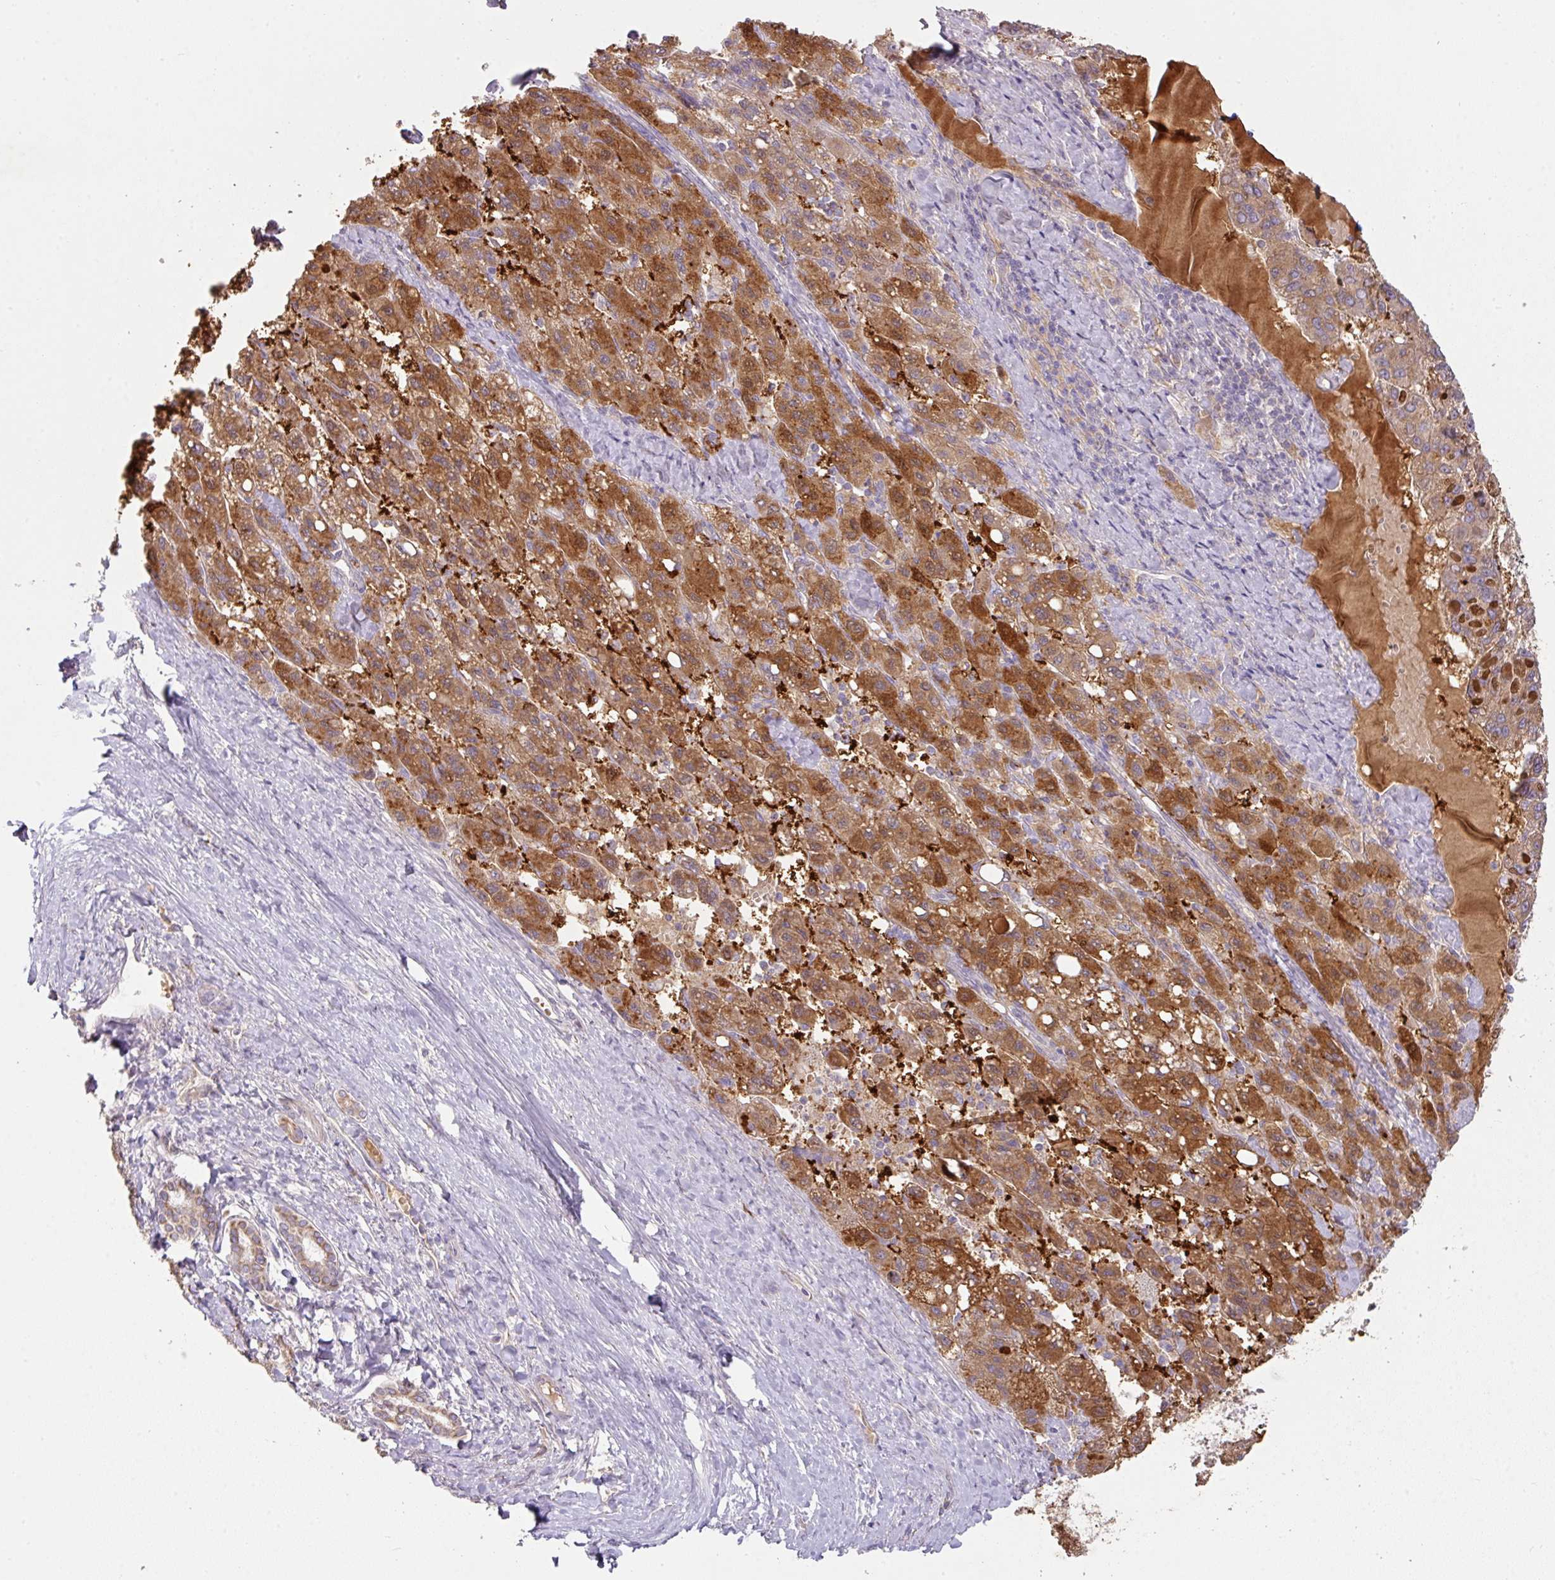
{"staining": {"intensity": "strong", "quantity": ">75%", "location": "cytoplasmic/membranous"}, "tissue": "liver cancer", "cell_type": "Tumor cells", "image_type": "cancer", "snomed": [{"axis": "morphology", "description": "Carcinoma, Hepatocellular, NOS"}, {"axis": "topography", "description": "Liver"}], "caption": "Immunohistochemical staining of liver cancer demonstrates high levels of strong cytoplasmic/membranous protein positivity in approximately >75% of tumor cells.", "gene": "ZNF266", "patient": {"sex": "female", "age": 82}}